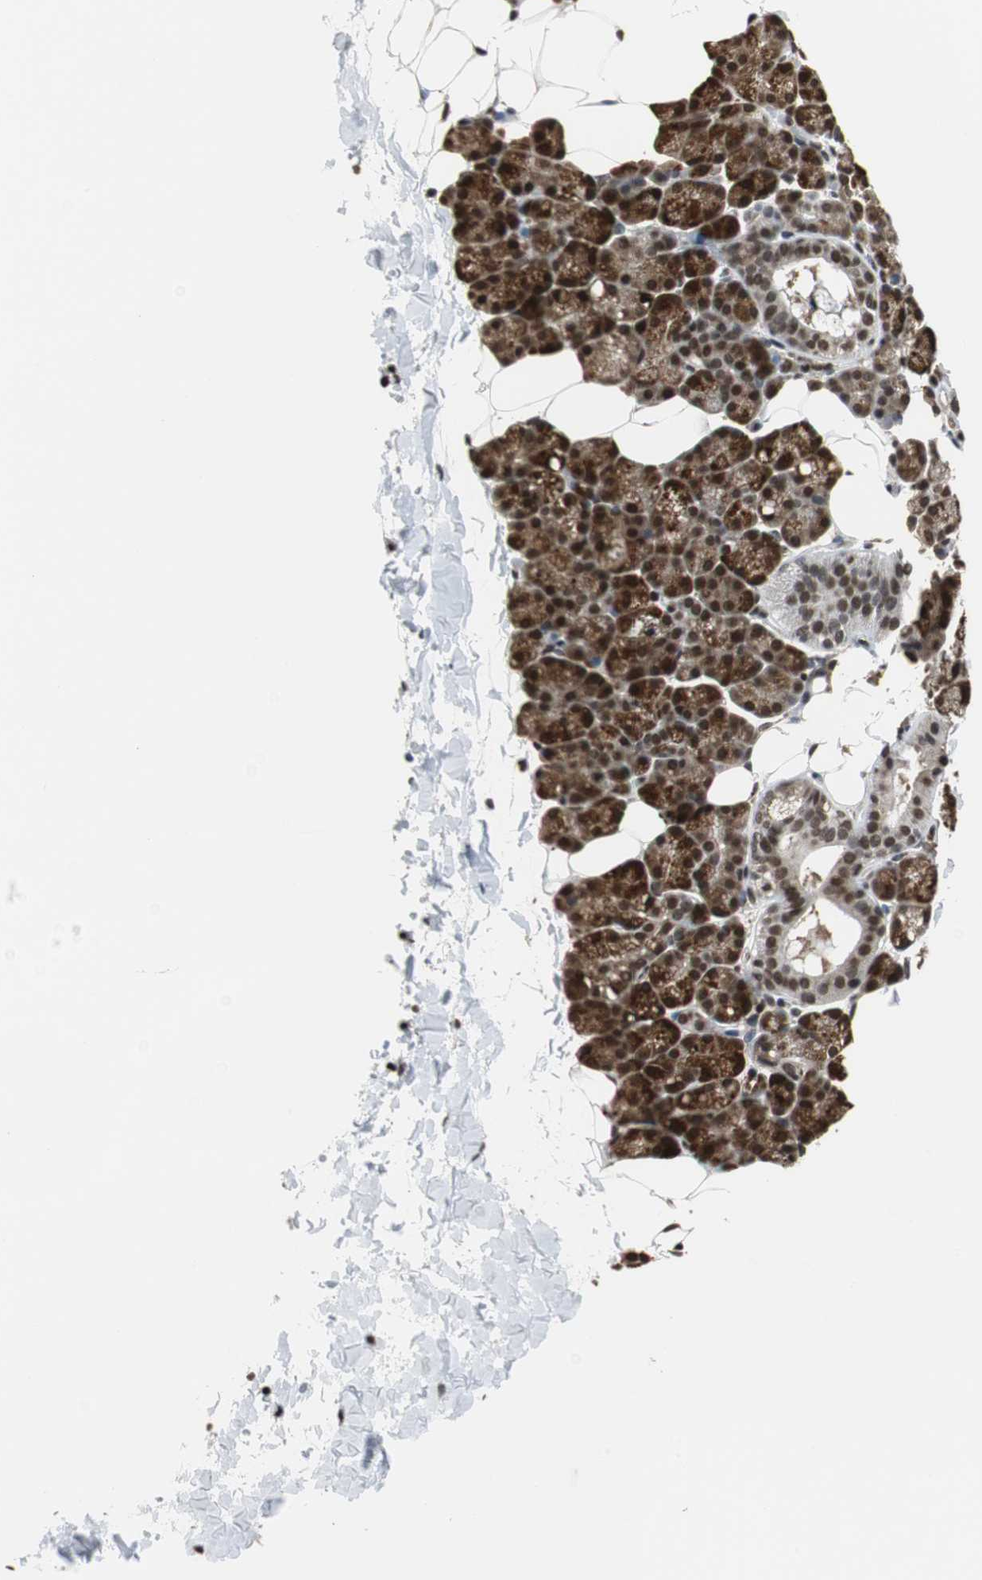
{"staining": {"intensity": "strong", "quantity": ">75%", "location": "cytoplasmic/membranous,nuclear"}, "tissue": "salivary gland", "cell_type": "Glandular cells", "image_type": "normal", "snomed": [{"axis": "morphology", "description": "Normal tissue, NOS"}, {"axis": "topography", "description": "Lymph node"}, {"axis": "topography", "description": "Salivary gland"}], "caption": "Protein analysis of benign salivary gland demonstrates strong cytoplasmic/membranous,nuclear staining in approximately >75% of glandular cells. The protein is shown in brown color, while the nuclei are stained blue.", "gene": "REST", "patient": {"sex": "male", "age": 8}}